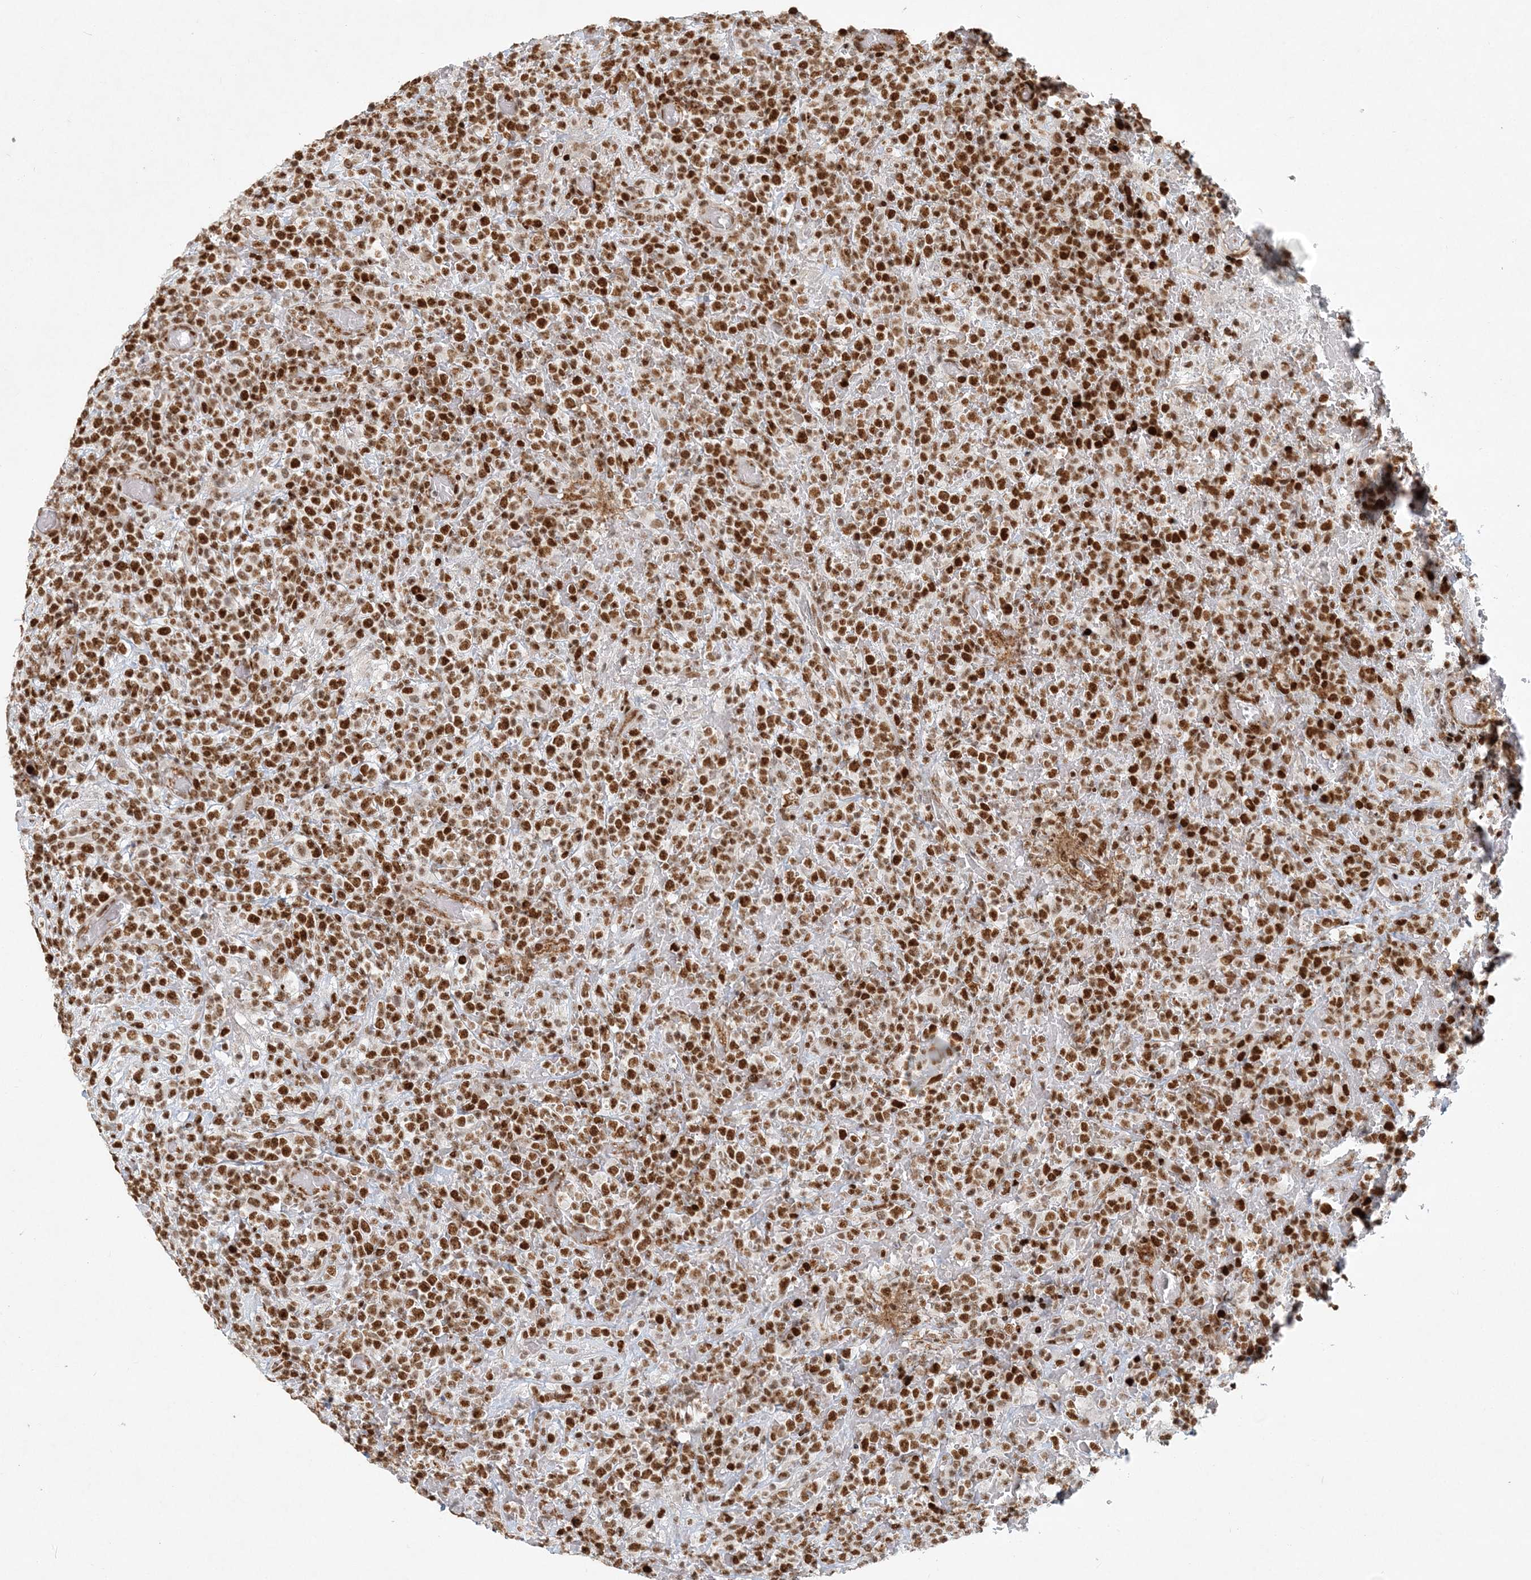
{"staining": {"intensity": "strong", "quantity": ">75%", "location": "nuclear"}, "tissue": "lymphoma", "cell_type": "Tumor cells", "image_type": "cancer", "snomed": [{"axis": "morphology", "description": "Malignant lymphoma, non-Hodgkin's type, High grade"}, {"axis": "topography", "description": "Colon"}], "caption": "The histopathology image shows immunohistochemical staining of high-grade malignant lymphoma, non-Hodgkin's type. There is strong nuclear staining is appreciated in about >75% of tumor cells. The staining is performed using DAB brown chromogen to label protein expression. The nuclei are counter-stained blue using hematoxylin.", "gene": "BAZ1B", "patient": {"sex": "female", "age": 53}}